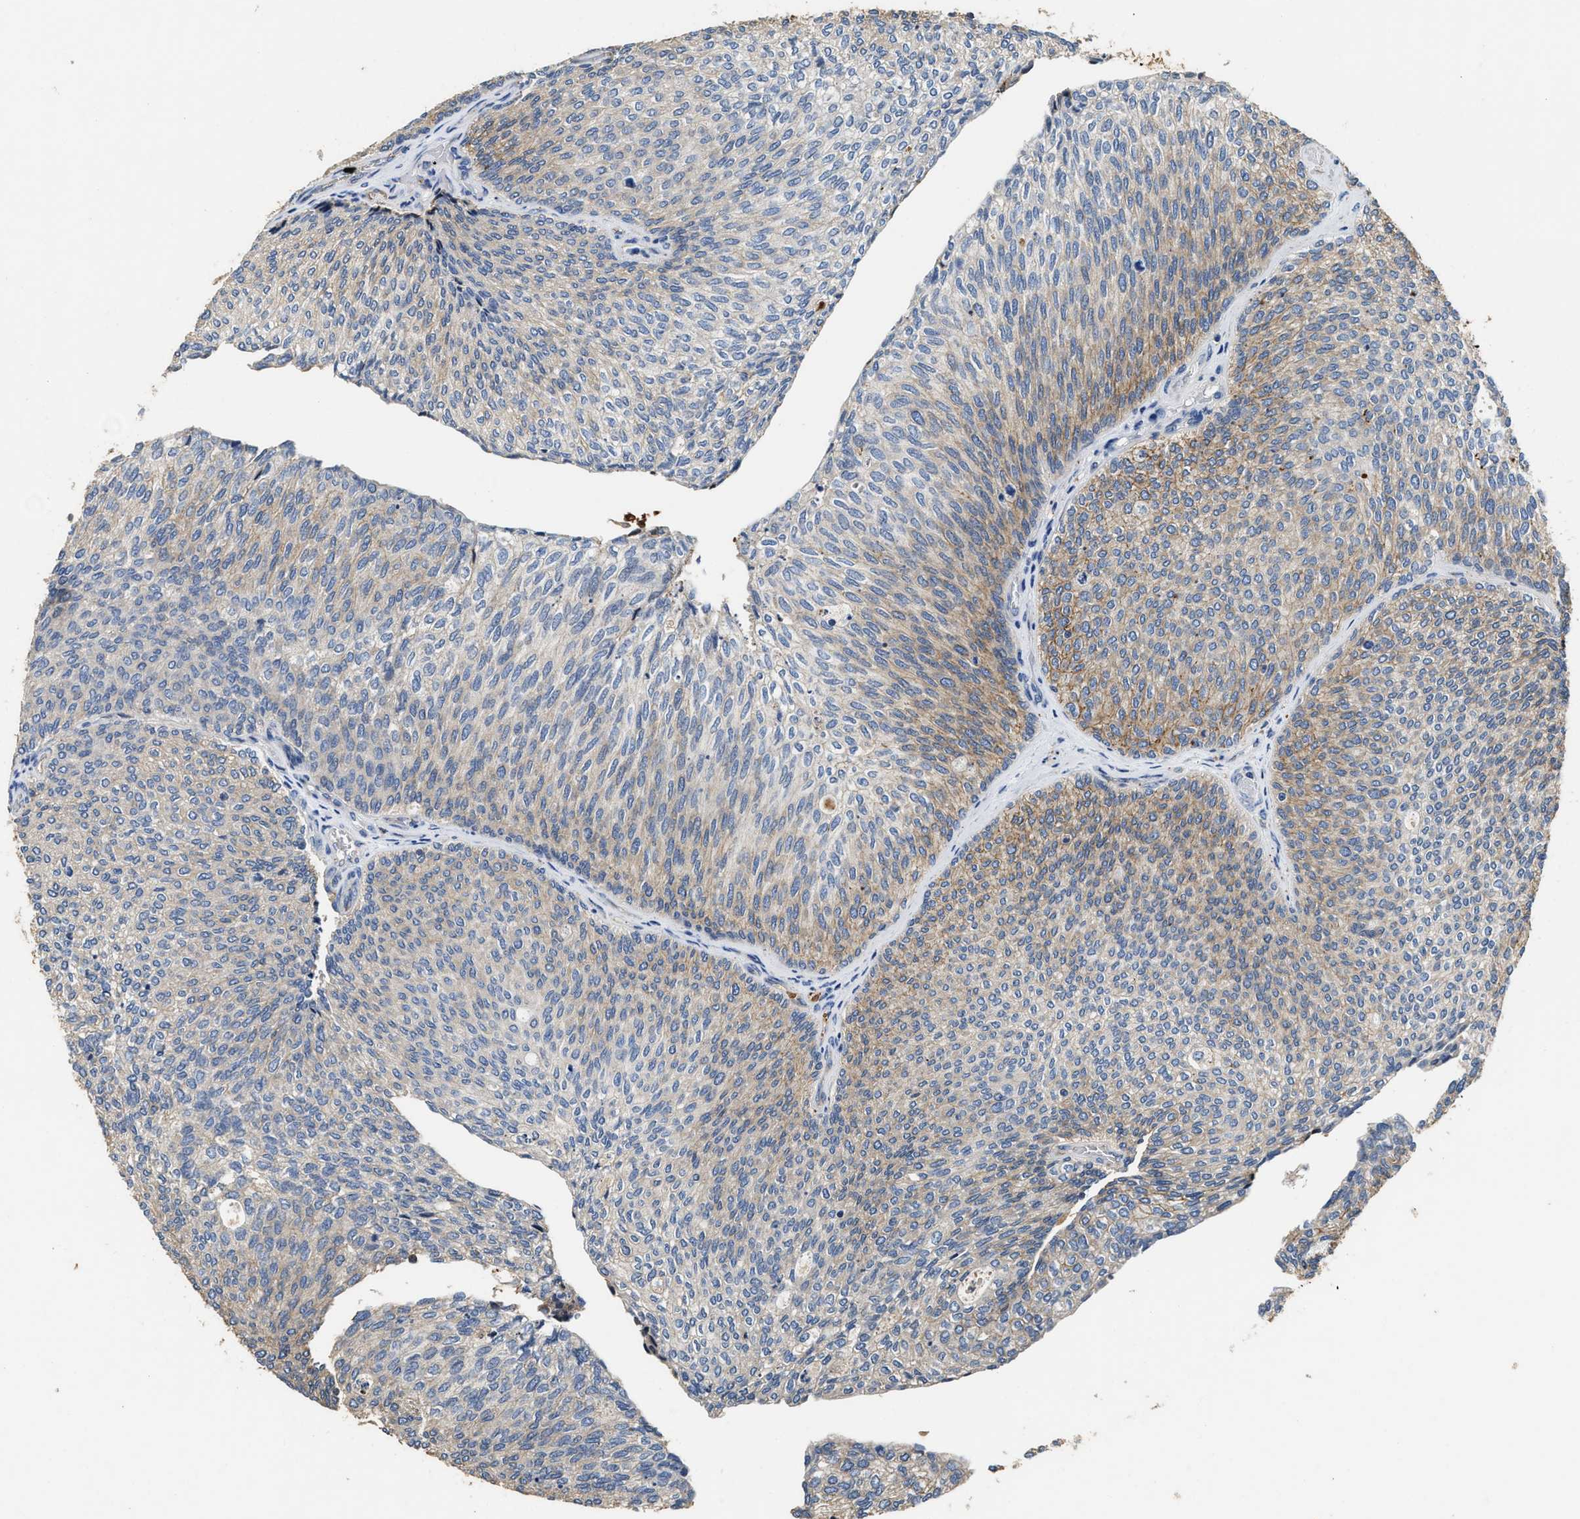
{"staining": {"intensity": "moderate", "quantity": "<25%", "location": "cytoplasmic/membranous"}, "tissue": "urothelial cancer", "cell_type": "Tumor cells", "image_type": "cancer", "snomed": [{"axis": "morphology", "description": "Urothelial carcinoma, Low grade"}, {"axis": "topography", "description": "Urinary bladder"}], "caption": "Immunohistochemistry (DAB) staining of urothelial carcinoma (low-grade) shows moderate cytoplasmic/membranous protein positivity in about <25% of tumor cells. (DAB IHC with brightfield microscopy, high magnification).", "gene": "C3", "patient": {"sex": "female", "age": 79}}